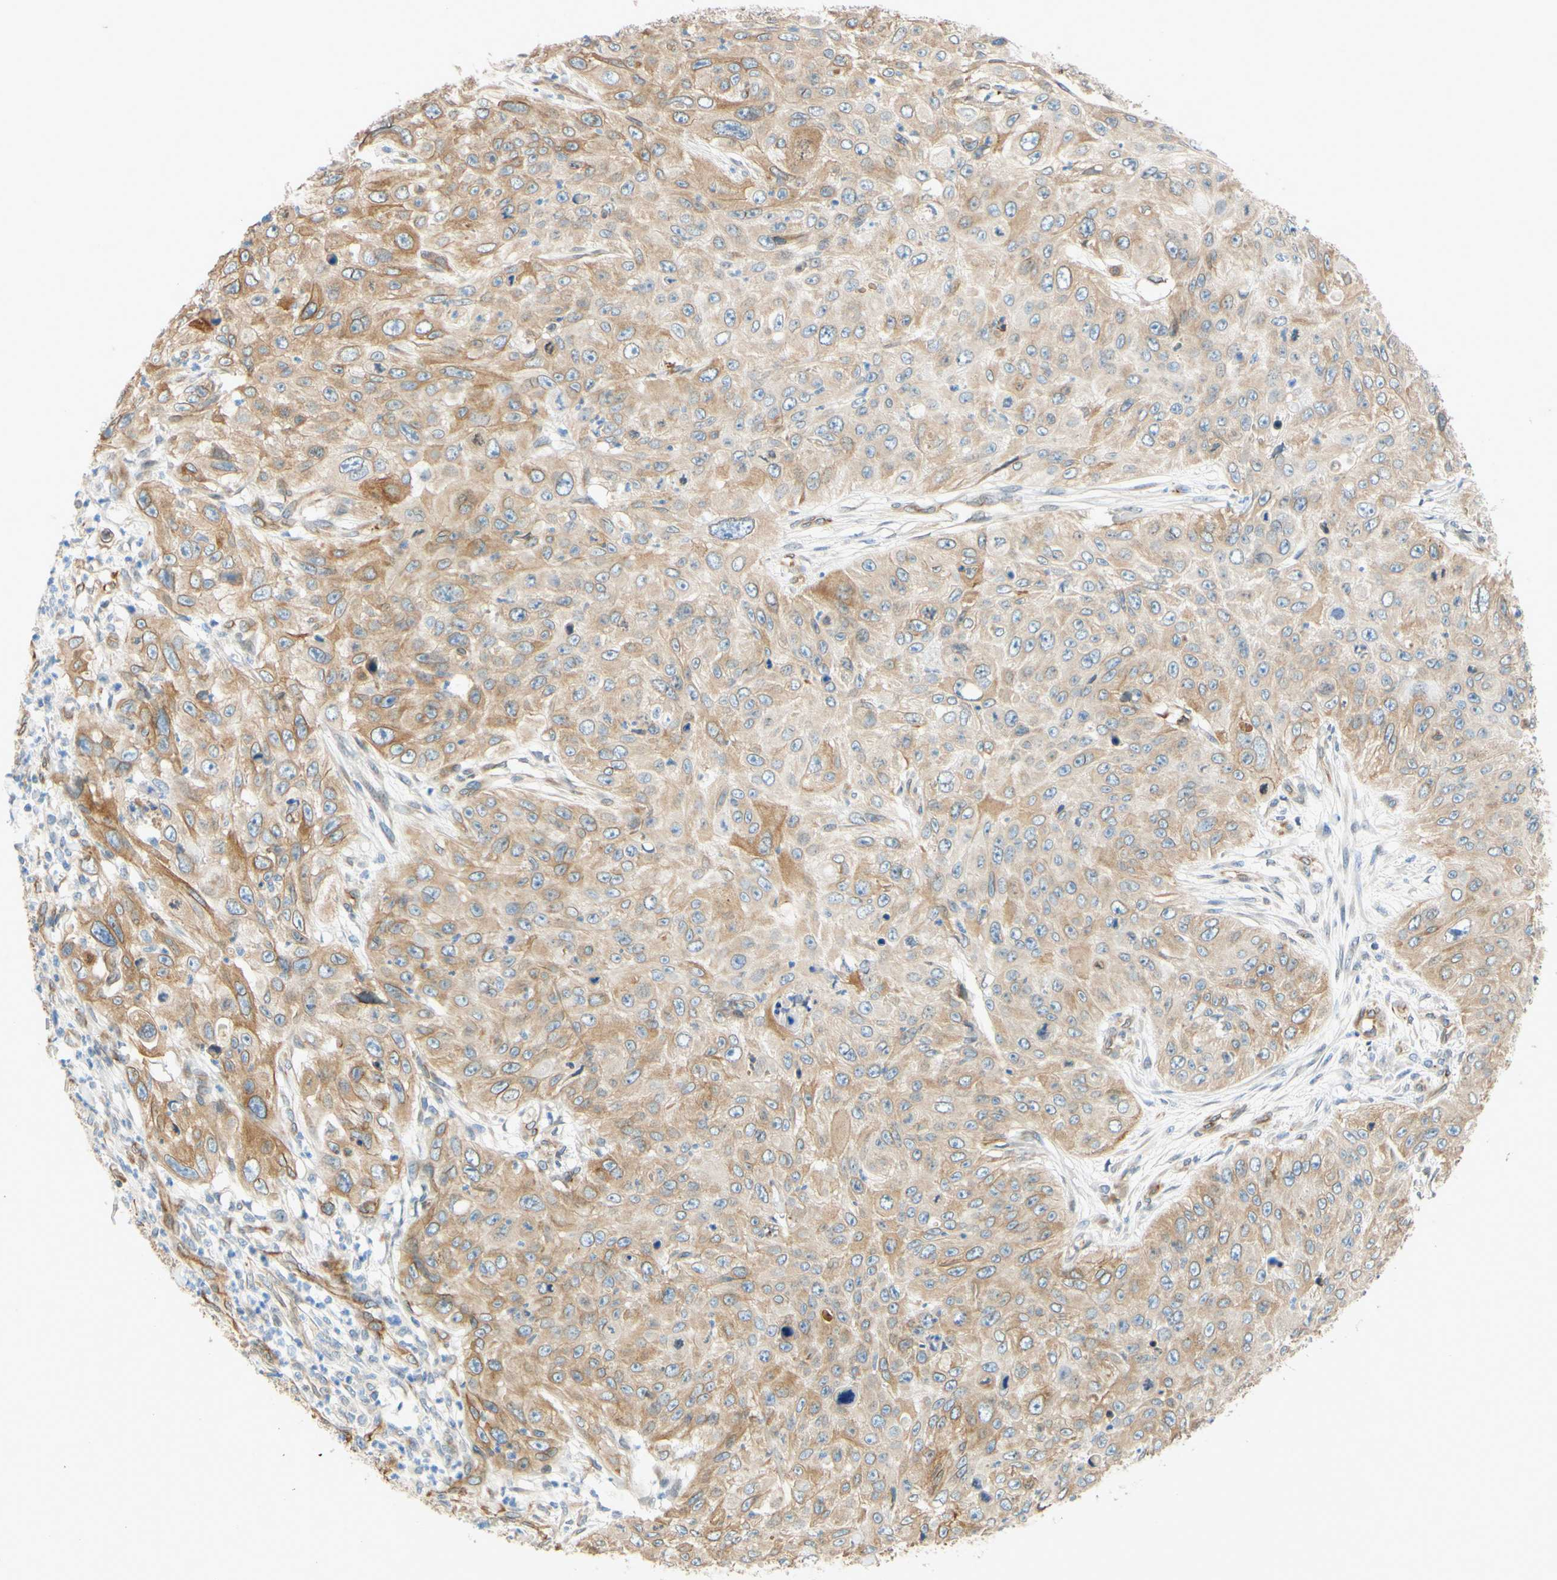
{"staining": {"intensity": "moderate", "quantity": "25%-75%", "location": "cytoplasmic/membranous"}, "tissue": "skin cancer", "cell_type": "Tumor cells", "image_type": "cancer", "snomed": [{"axis": "morphology", "description": "Squamous cell carcinoma, NOS"}, {"axis": "topography", "description": "Skin"}], "caption": "High-magnification brightfield microscopy of skin squamous cell carcinoma stained with DAB (3,3'-diaminobenzidine) (brown) and counterstained with hematoxylin (blue). tumor cells exhibit moderate cytoplasmic/membranous expression is identified in approximately25%-75% of cells.", "gene": "ENDOD1", "patient": {"sex": "female", "age": 80}}